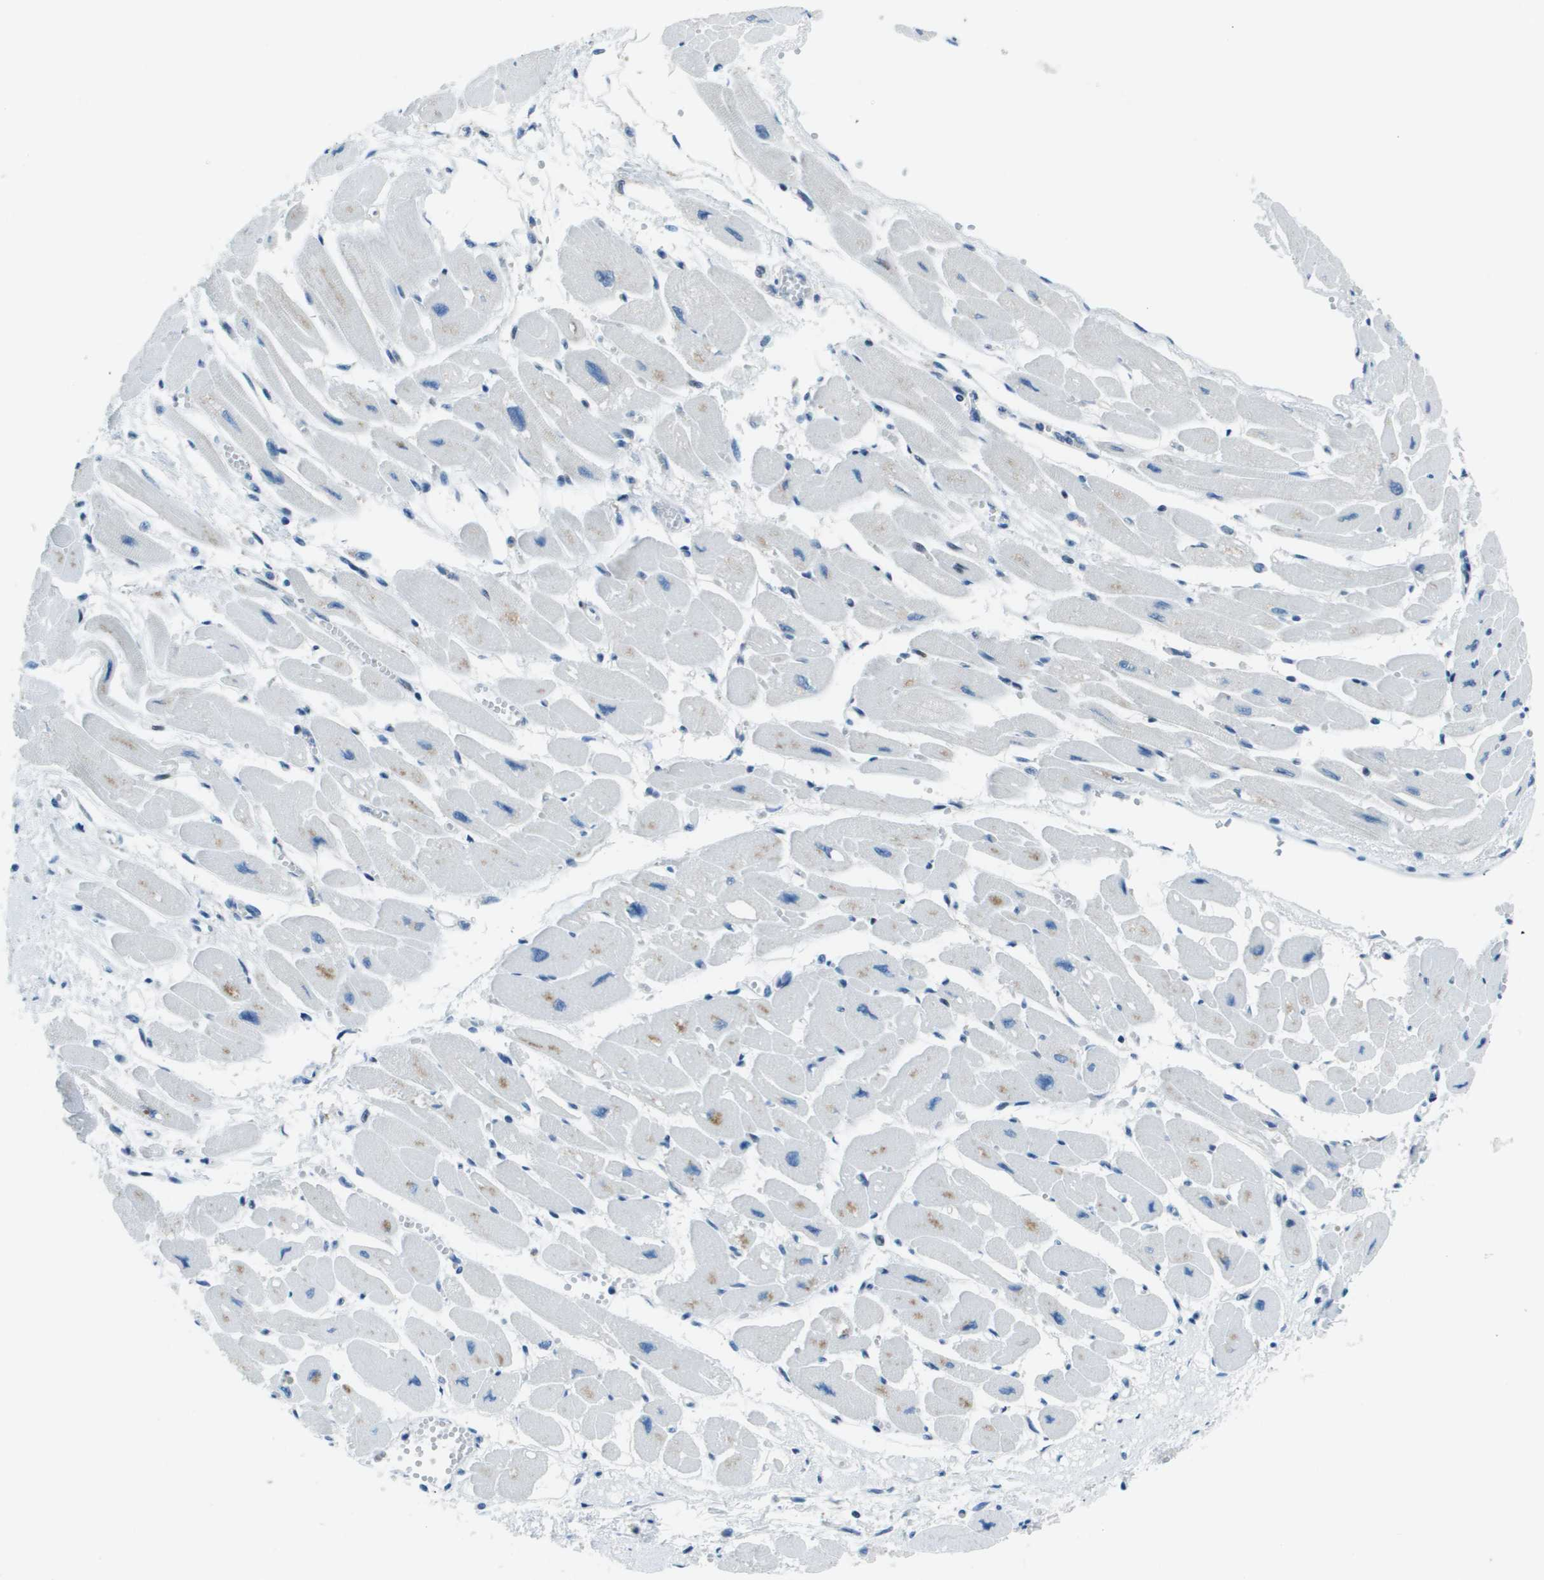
{"staining": {"intensity": "weak", "quantity": "<25%", "location": "cytoplasmic/membranous"}, "tissue": "heart muscle", "cell_type": "Cardiomyocytes", "image_type": "normal", "snomed": [{"axis": "morphology", "description": "Normal tissue, NOS"}, {"axis": "topography", "description": "Heart"}], "caption": "This photomicrograph is of normal heart muscle stained with immunohistochemistry to label a protein in brown with the nuclei are counter-stained blue. There is no expression in cardiomyocytes.", "gene": "STIP1", "patient": {"sex": "female", "age": 54}}